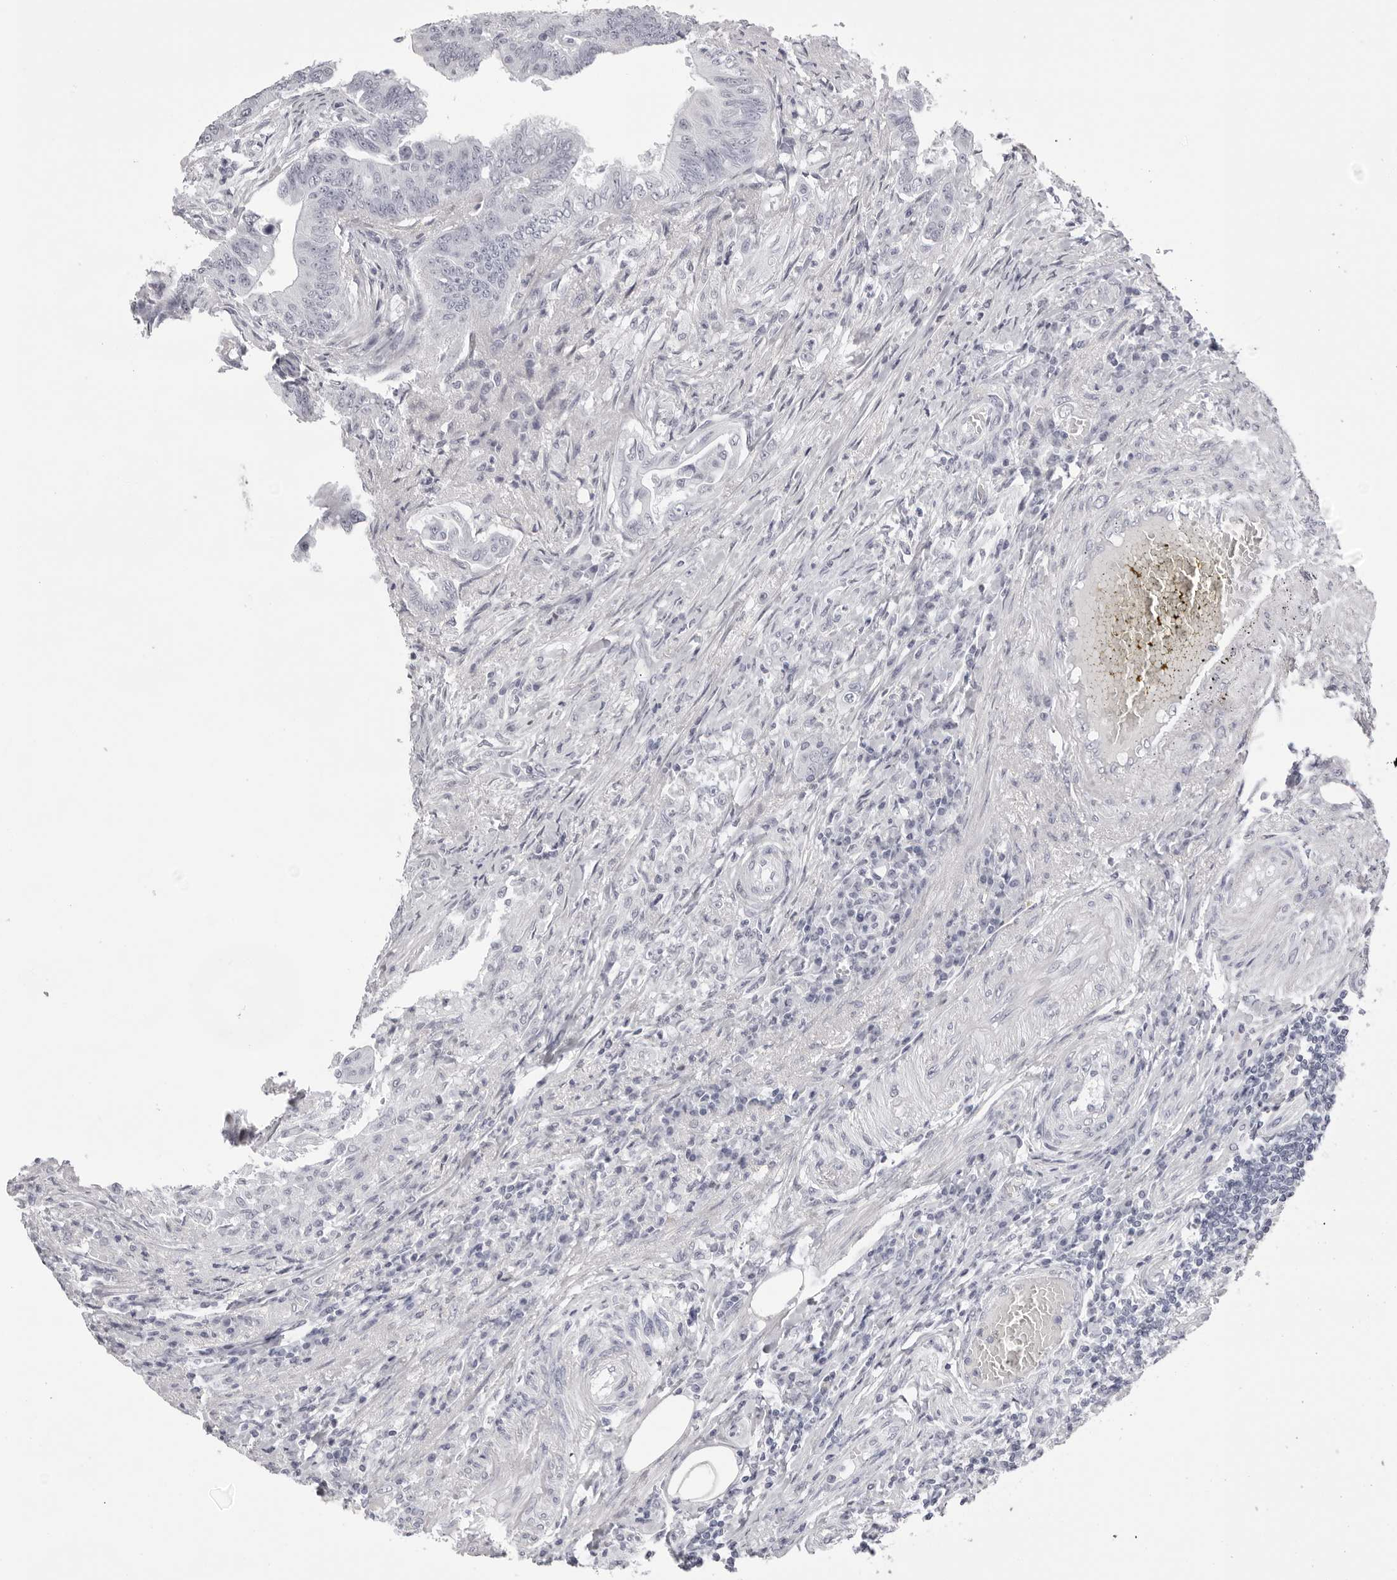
{"staining": {"intensity": "negative", "quantity": "none", "location": "none"}, "tissue": "colorectal cancer", "cell_type": "Tumor cells", "image_type": "cancer", "snomed": [{"axis": "morphology", "description": "Adenoma, NOS"}, {"axis": "morphology", "description": "Adenocarcinoma, NOS"}, {"axis": "topography", "description": "Colon"}], "caption": "Immunohistochemical staining of adenocarcinoma (colorectal) shows no significant positivity in tumor cells.", "gene": "TMOD4", "patient": {"sex": "male", "age": 79}}